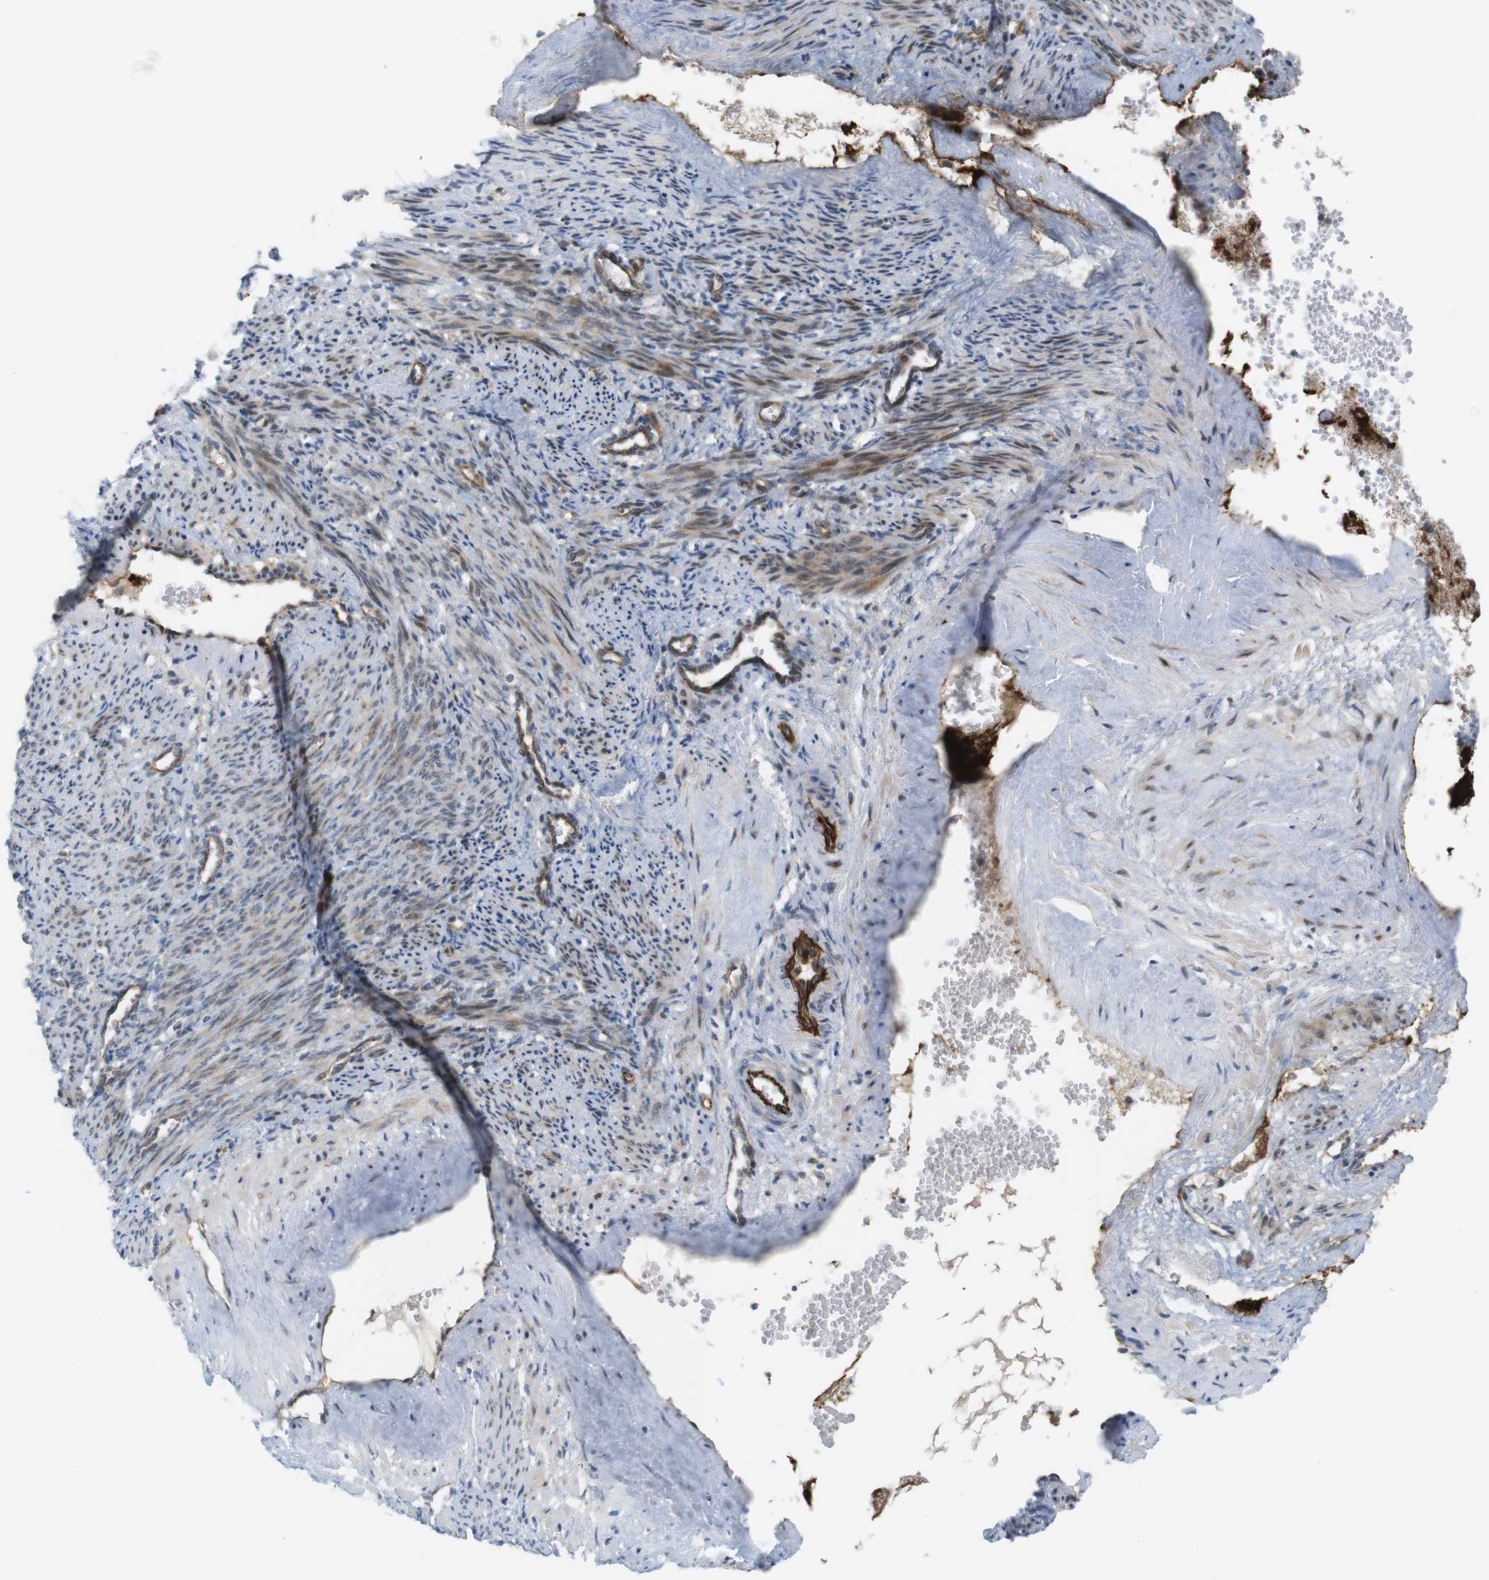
{"staining": {"intensity": "weak", "quantity": ">75%", "location": "cytoplasmic/membranous"}, "tissue": "smooth muscle", "cell_type": "Smooth muscle cells", "image_type": "normal", "snomed": [{"axis": "morphology", "description": "Normal tissue, NOS"}, {"axis": "topography", "description": "Endometrium"}], "caption": "The image displays staining of unremarkable smooth muscle, revealing weak cytoplasmic/membranous protein staining (brown color) within smooth muscle cells.", "gene": "GJC3", "patient": {"sex": "female", "age": 33}}